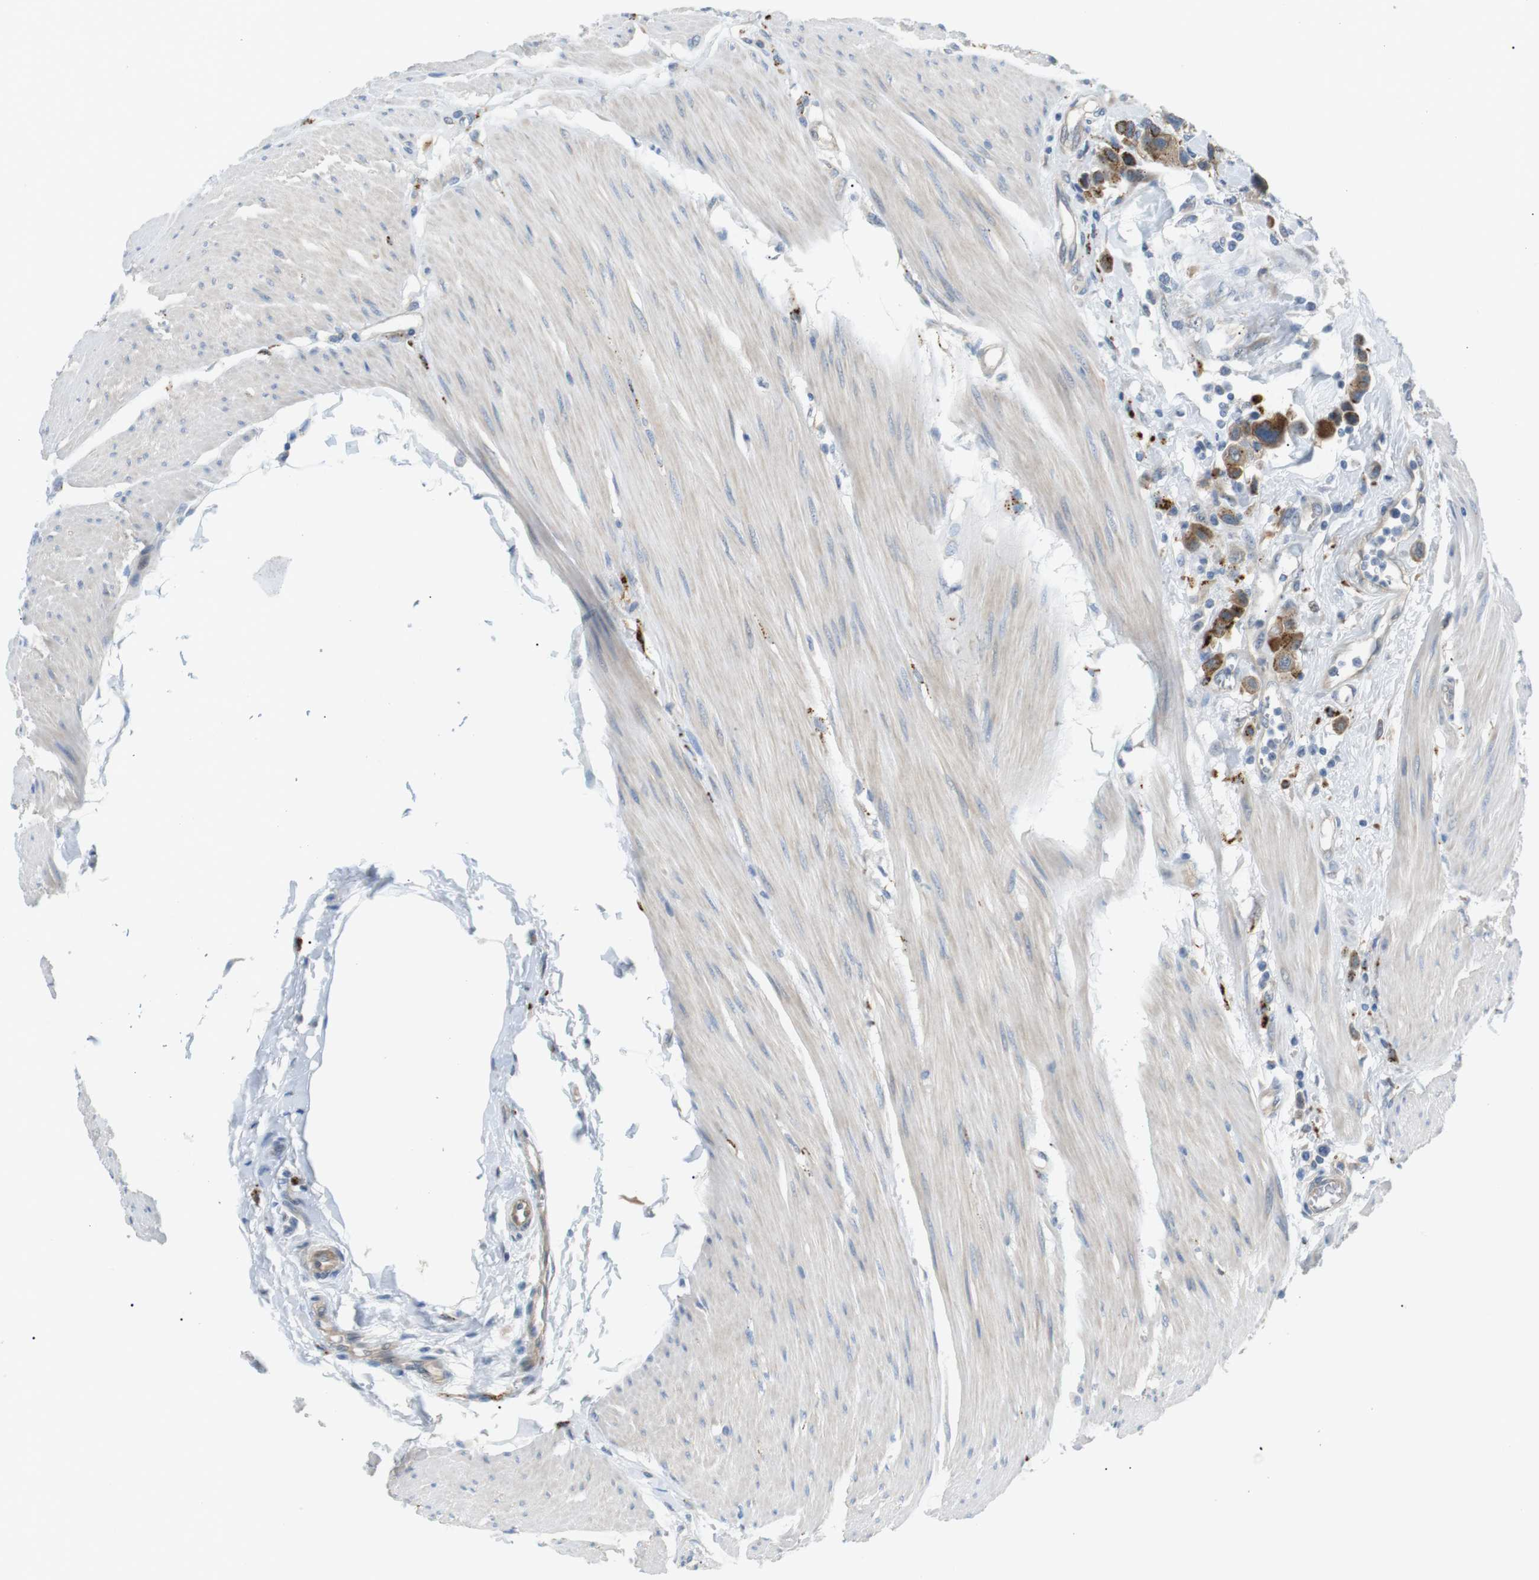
{"staining": {"intensity": "moderate", "quantity": "25%-75%", "location": "cytoplasmic/membranous"}, "tissue": "urothelial cancer", "cell_type": "Tumor cells", "image_type": "cancer", "snomed": [{"axis": "morphology", "description": "Urothelial carcinoma, High grade"}, {"axis": "topography", "description": "Urinary bladder"}], "caption": "Human urothelial cancer stained with a brown dye demonstrates moderate cytoplasmic/membranous positive positivity in approximately 25%-75% of tumor cells.", "gene": "B4GALNT2", "patient": {"sex": "male", "age": 50}}